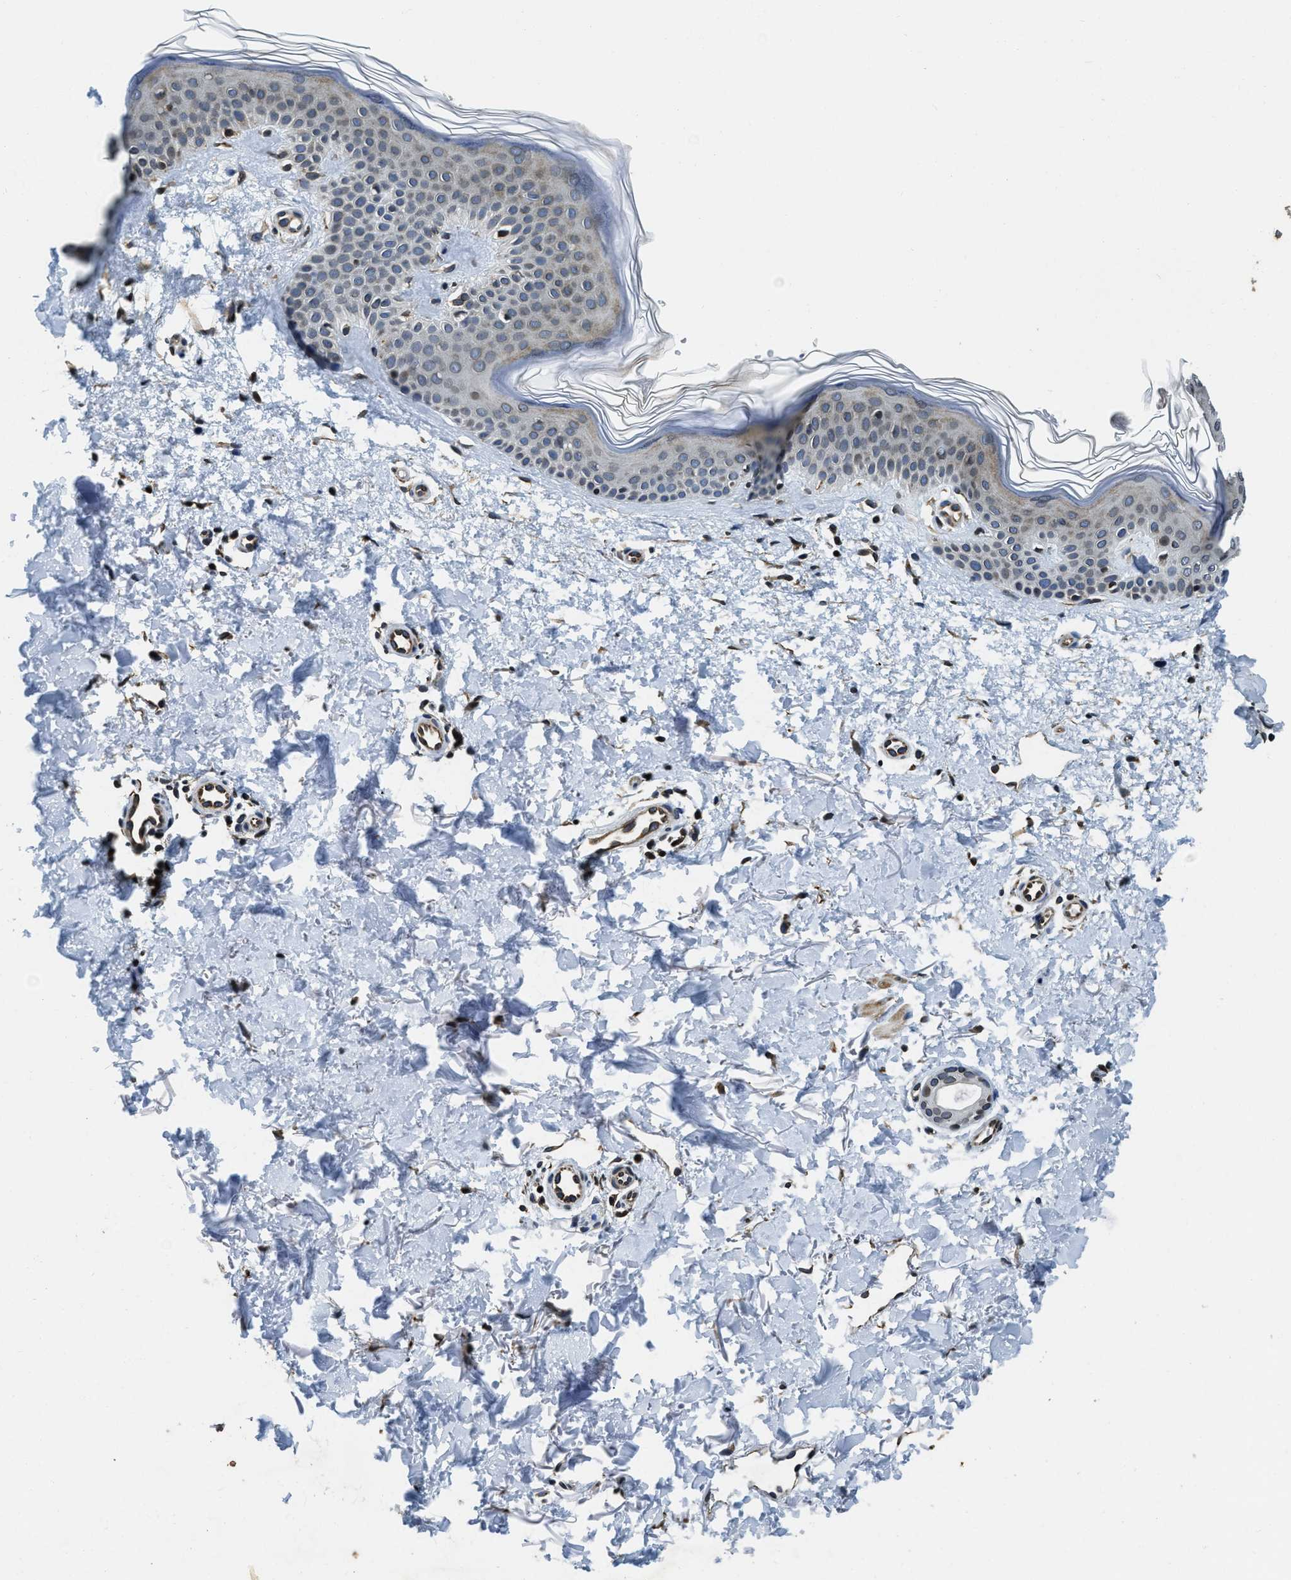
{"staining": {"intensity": "moderate", "quantity": ">75%", "location": "cytoplasmic/membranous,nuclear"}, "tissue": "skin", "cell_type": "Fibroblasts", "image_type": "normal", "snomed": [{"axis": "morphology", "description": "Normal tissue, NOS"}, {"axis": "morphology", "description": "Malignant melanoma, NOS"}, {"axis": "topography", "description": "Skin"}], "caption": "Moderate cytoplasmic/membranous,nuclear protein staining is seen in approximately >75% of fibroblasts in skin.", "gene": "ZC3HC1", "patient": {"sex": "male", "age": 83}}